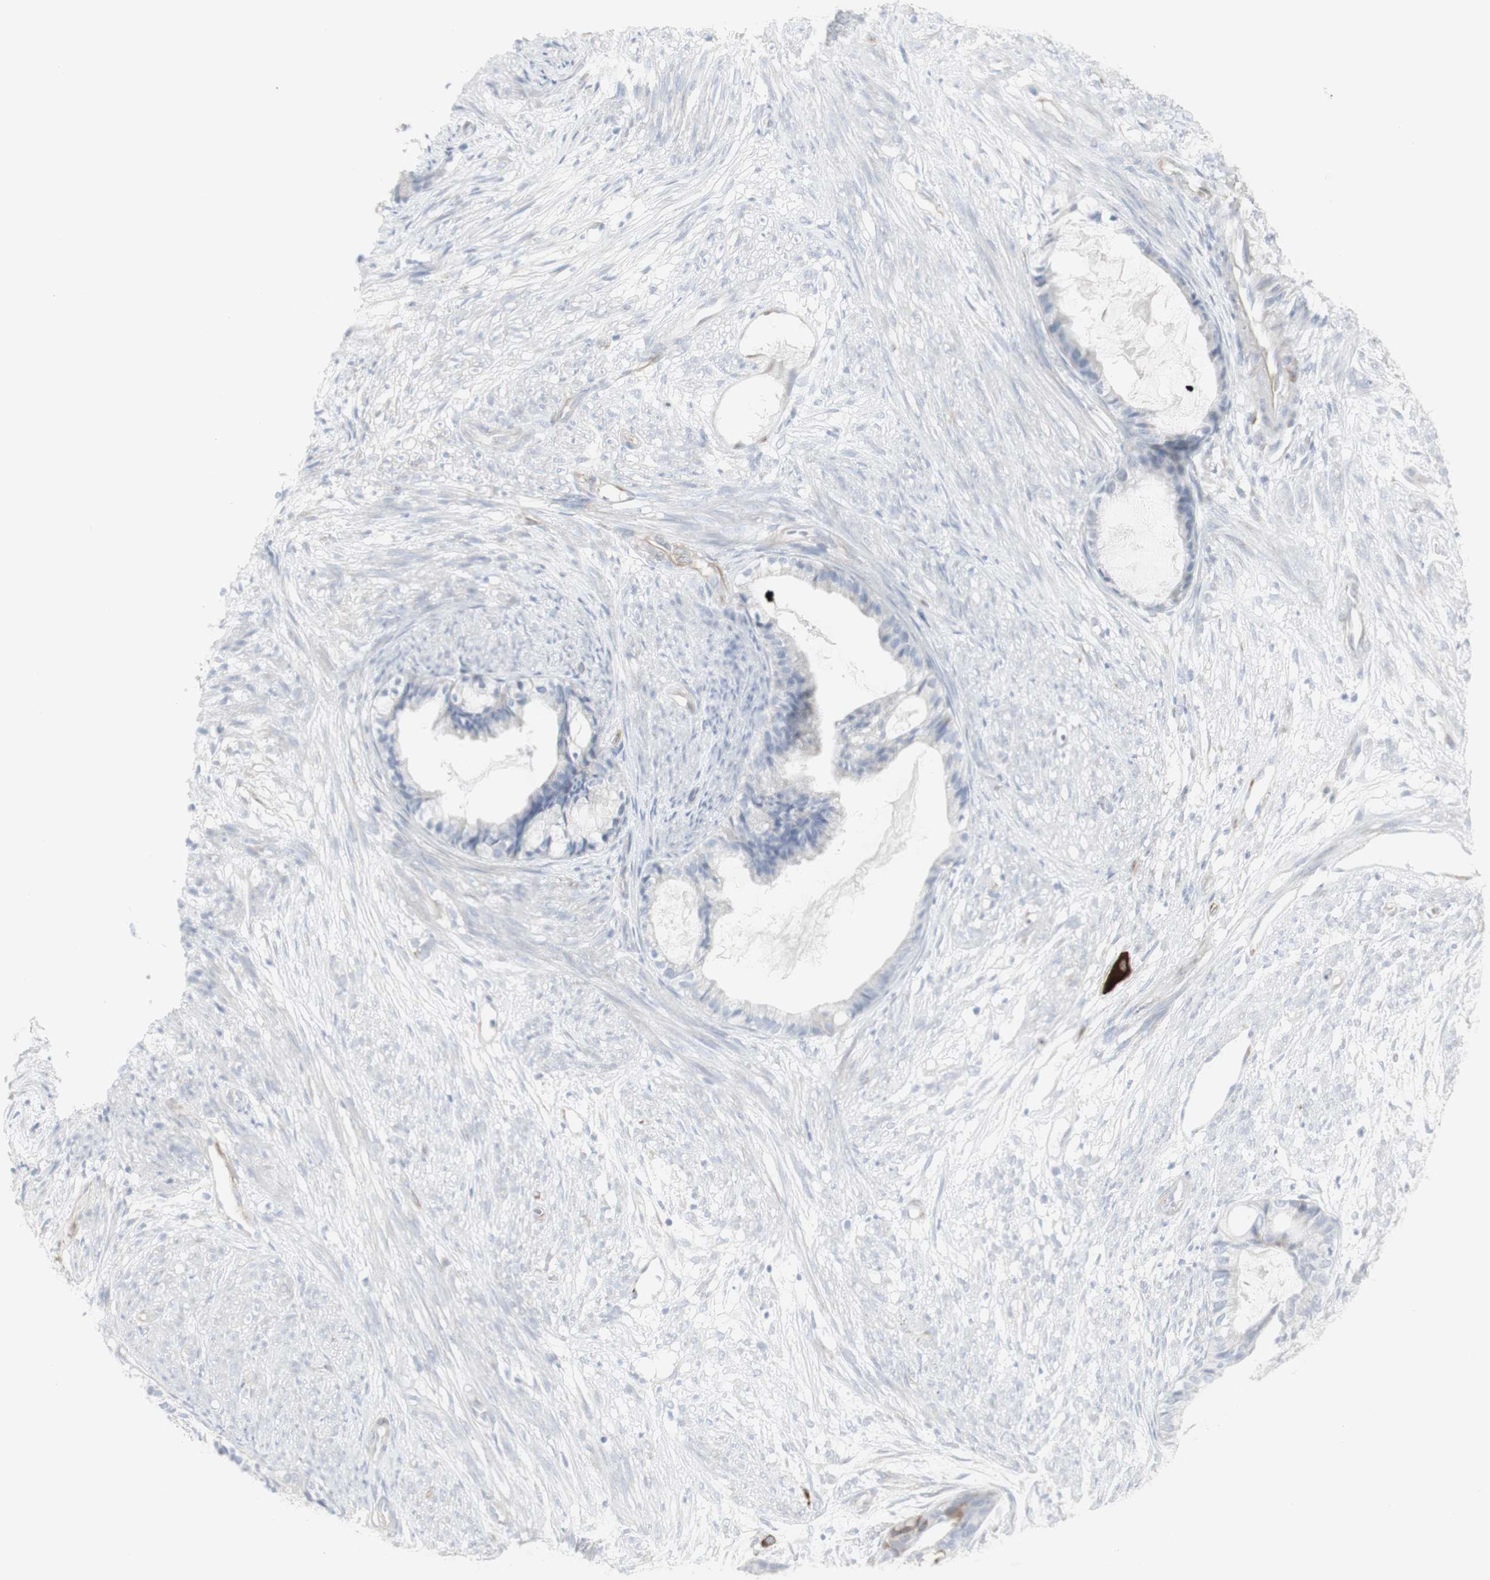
{"staining": {"intensity": "negative", "quantity": "none", "location": "none"}, "tissue": "cervical cancer", "cell_type": "Tumor cells", "image_type": "cancer", "snomed": [{"axis": "morphology", "description": "Normal tissue, NOS"}, {"axis": "morphology", "description": "Adenocarcinoma, NOS"}, {"axis": "topography", "description": "Cervix"}, {"axis": "topography", "description": "Endometrium"}], "caption": "This is an immunohistochemistry (IHC) image of human cervical cancer (adenocarcinoma). There is no expression in tumor cells.", "gene": "ENSG00000198211", "patient": {"sex": "female", "age": 86}}